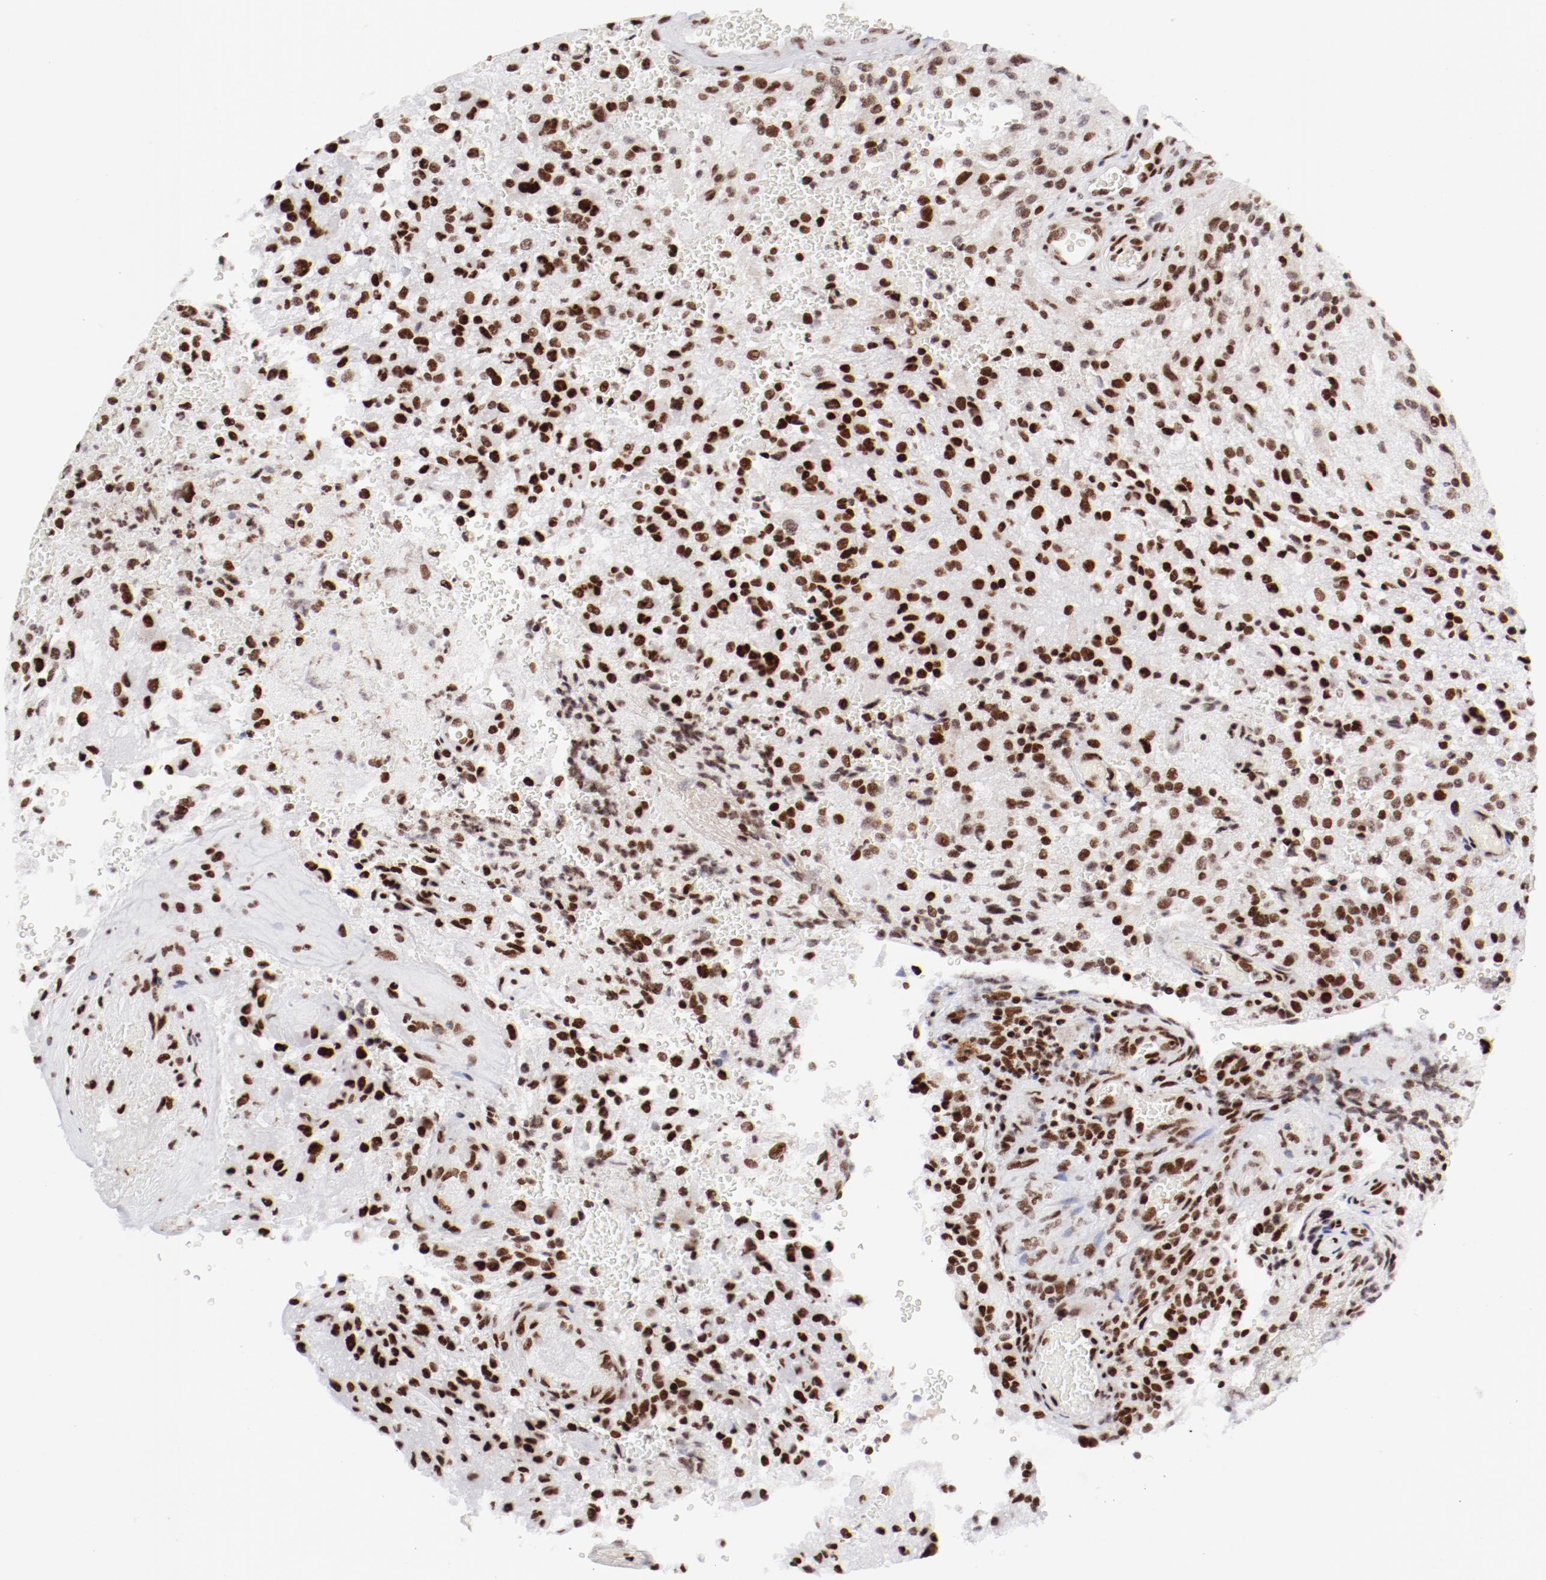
{"staining": {"intensity": "strong", "quantity": ">75%", "location": "nuclear"}, "tissue": "glioma", "cell_type": "Tumor cells", "image_type": "cancer", "snomed": [{"axis": "morphology", "description": "Normal tissue, NOS"}, {"axis": "morphology", "description": "Glioma, malignant, High grade"}, {"axis": "topography", "description": "Cerebral cortex"}], "caption": "Strong nuclear positivity is seen in approximately >75% of tumor cells in glioma.", "gene": "NFYB", "patient": {"sex": "male", "age": 56}}